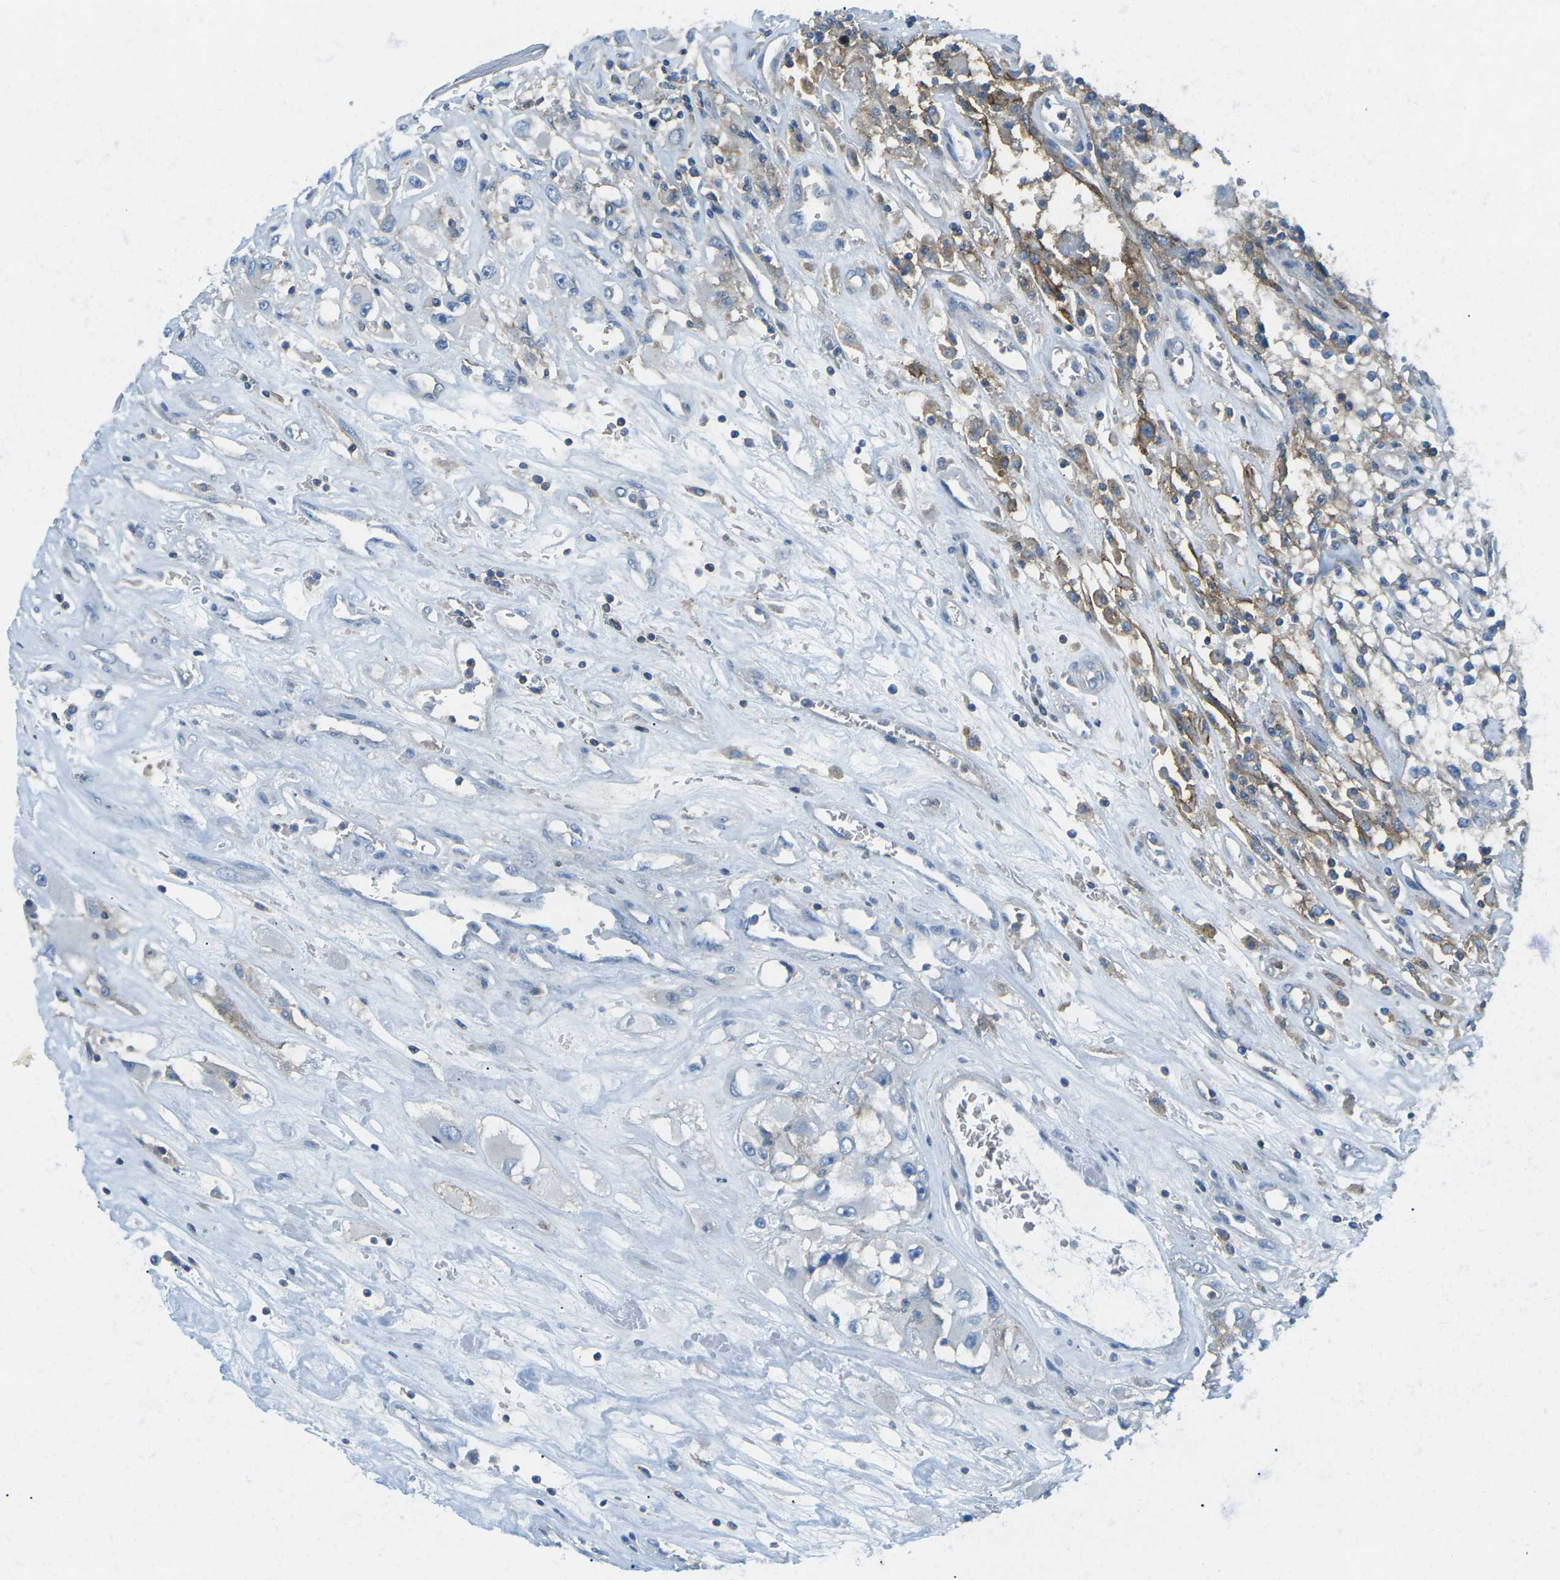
{"staining": {"intensity": "negative", "quantity": "none", "location": "none"}, "tissue": "renal cancer", "cell_type": "Tumor cells", "image_type": "cancer", "snomed": [{"axis": "morphology", "description": "Adenocarcinoma, NOS"}, {"axis": "topography", "description": "Kidney"}], "caption": "The immunohistochemistry histopathology image has no significant positivity in tumor cells of renal cancer tissue.", "gene": "CD47", "patient": {"sex": "female", "age": 52}}